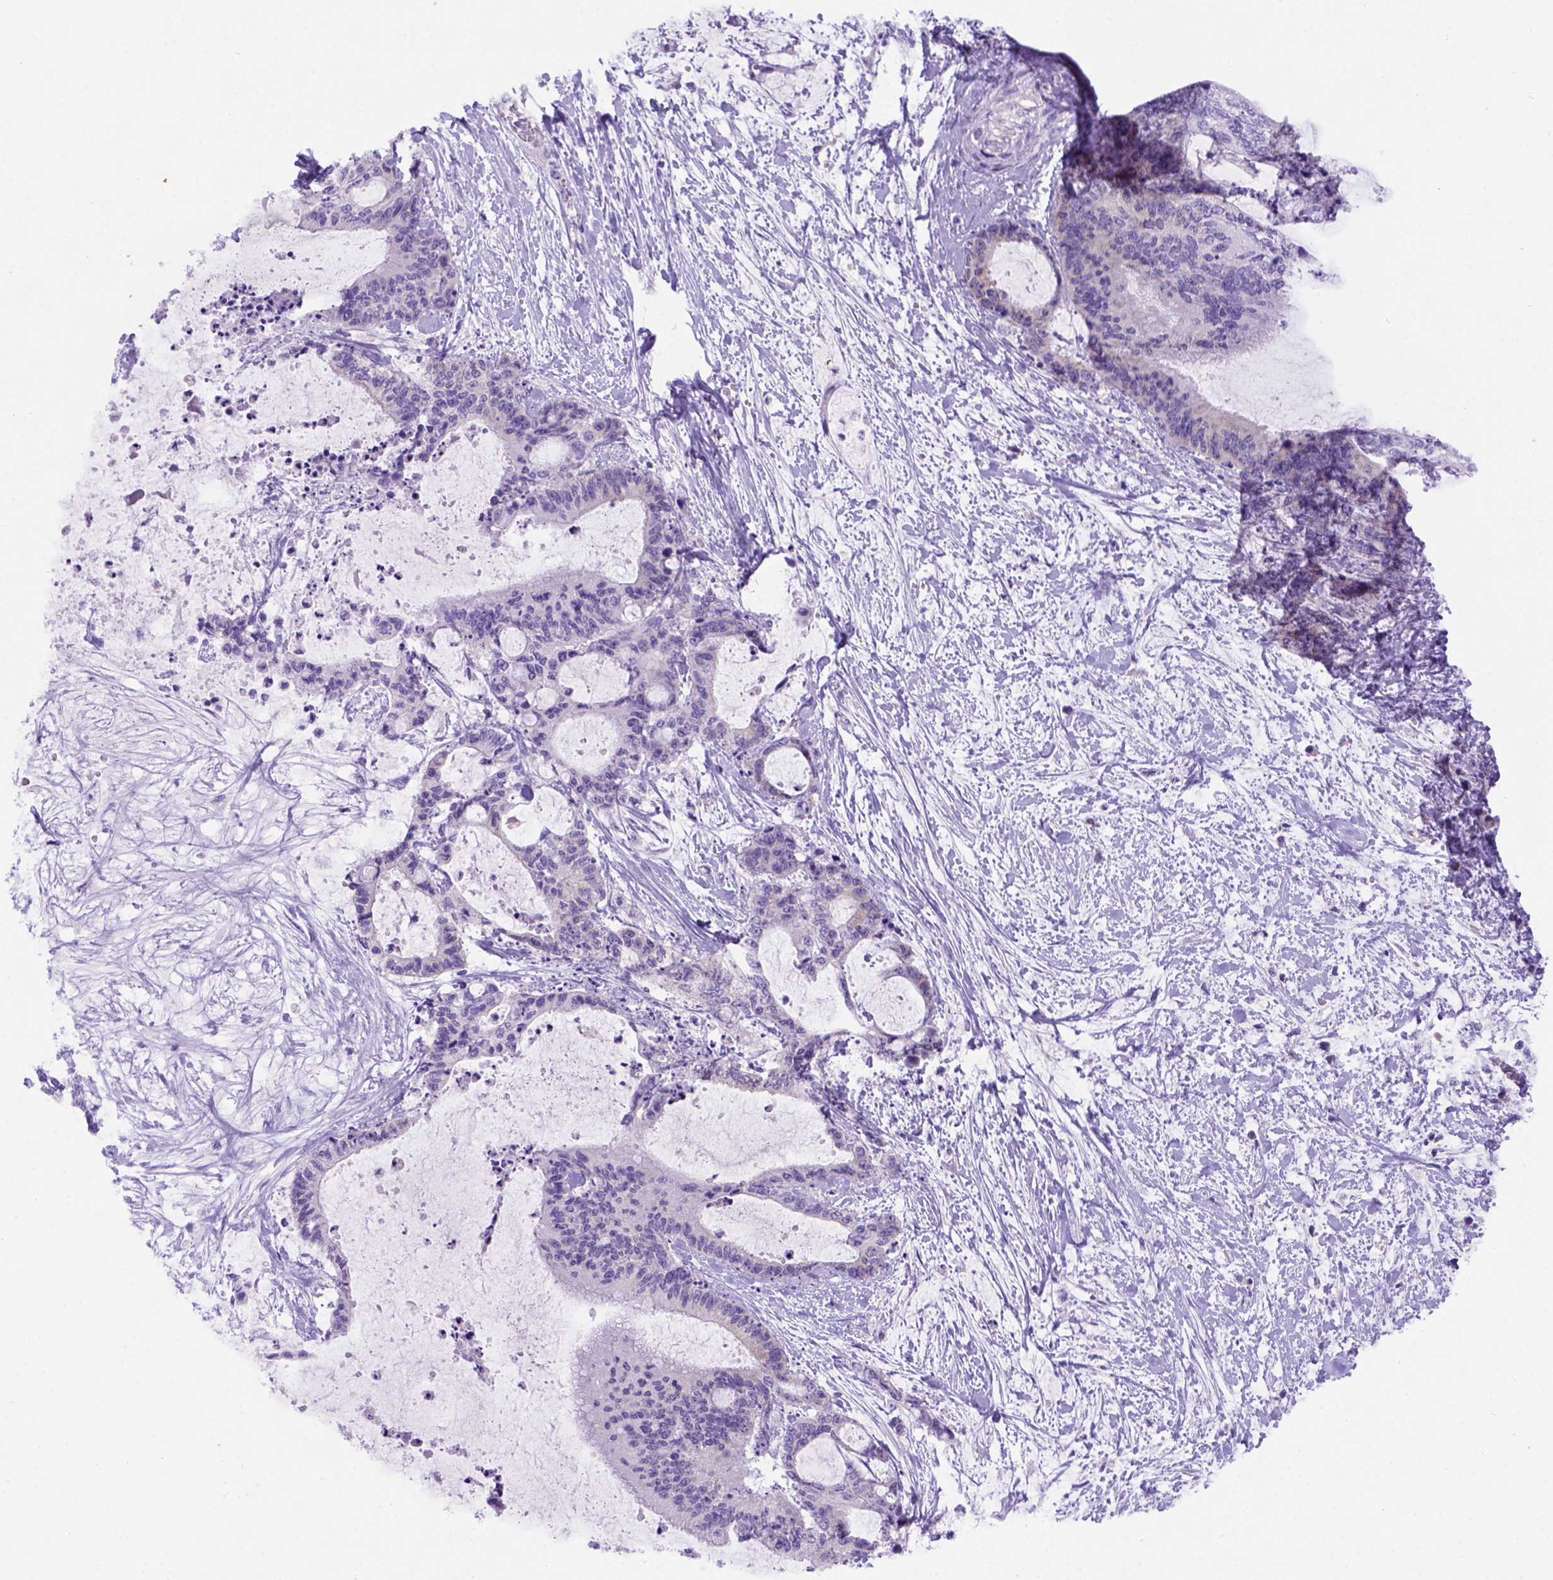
{"staining": {"intensity": "negative", "quantity": "none", "location": "none"}, "tissue": "liver cancer", "cell_type": "Tumor cells", "image_type": "cancer", "snomed": [{"axis": "morphology", "description": "Cholangiocarcinoma"}, {"axis": "topography", "description": "Liver"}], "caption": "The photomicrograph displays no staining of tumor cells in liver cancer (cholangiocarcinoma).", "gene": "FOXI1", "patient": {"sex": "female", "age": 73}}